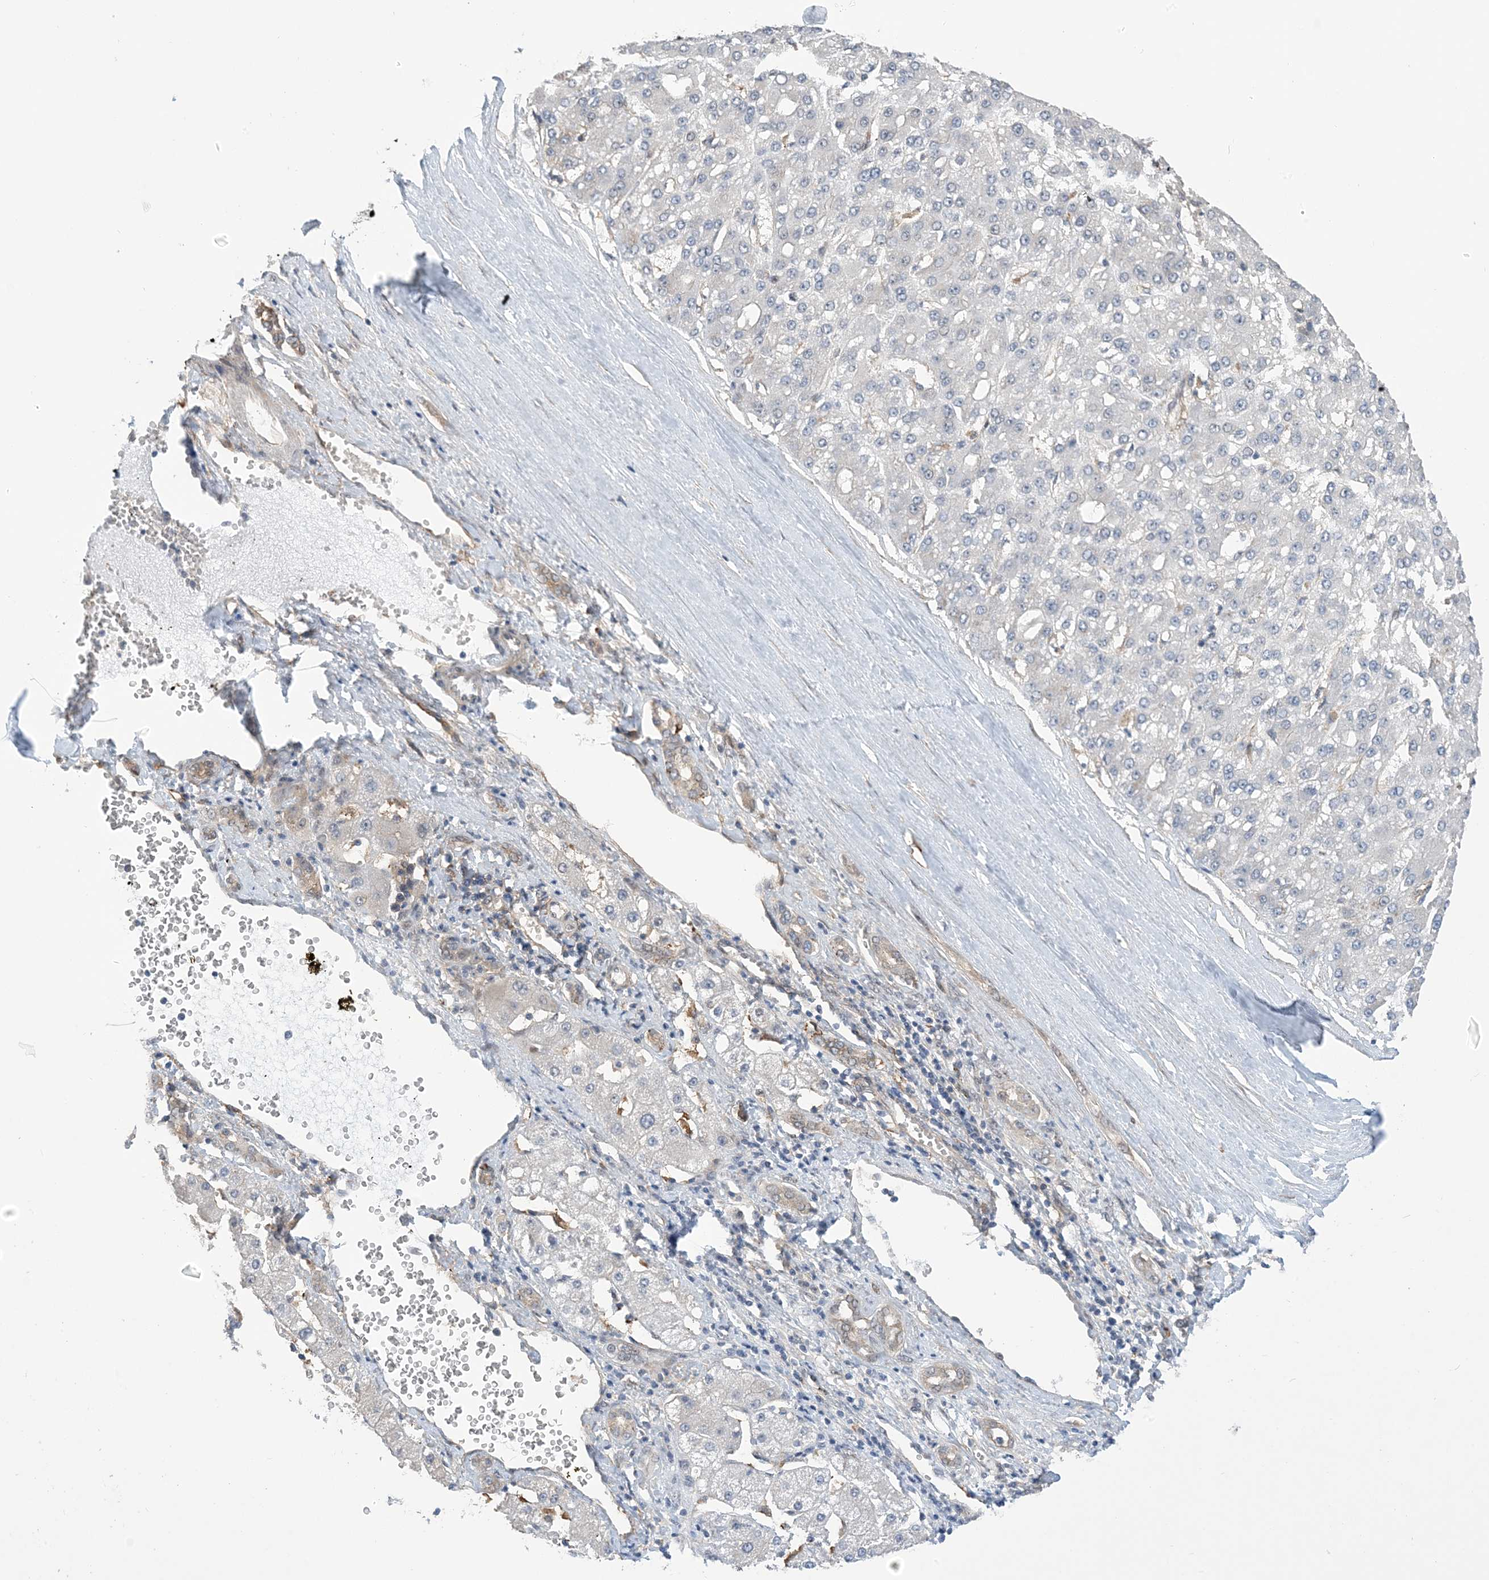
{"staining": {"intensity": "negative", "quantity": "none", "location": "none"}, "tissue": "liver cancer", "cell_type": "Tumor cells", "image_type": "cancer", "snomed": [{"axis": "morphology", "description": "Carcinoma, Hepatocellular, NOS"}, {"axis": "topography", "description": "Liver"}], "caption": "Liver cancer (hepatocellular carcinoma) was stained to show a protein in brown. There is no significant staining in tumor cells.", "gene": "ZNF8", "patient": {"sex": "male", "age": 67}}